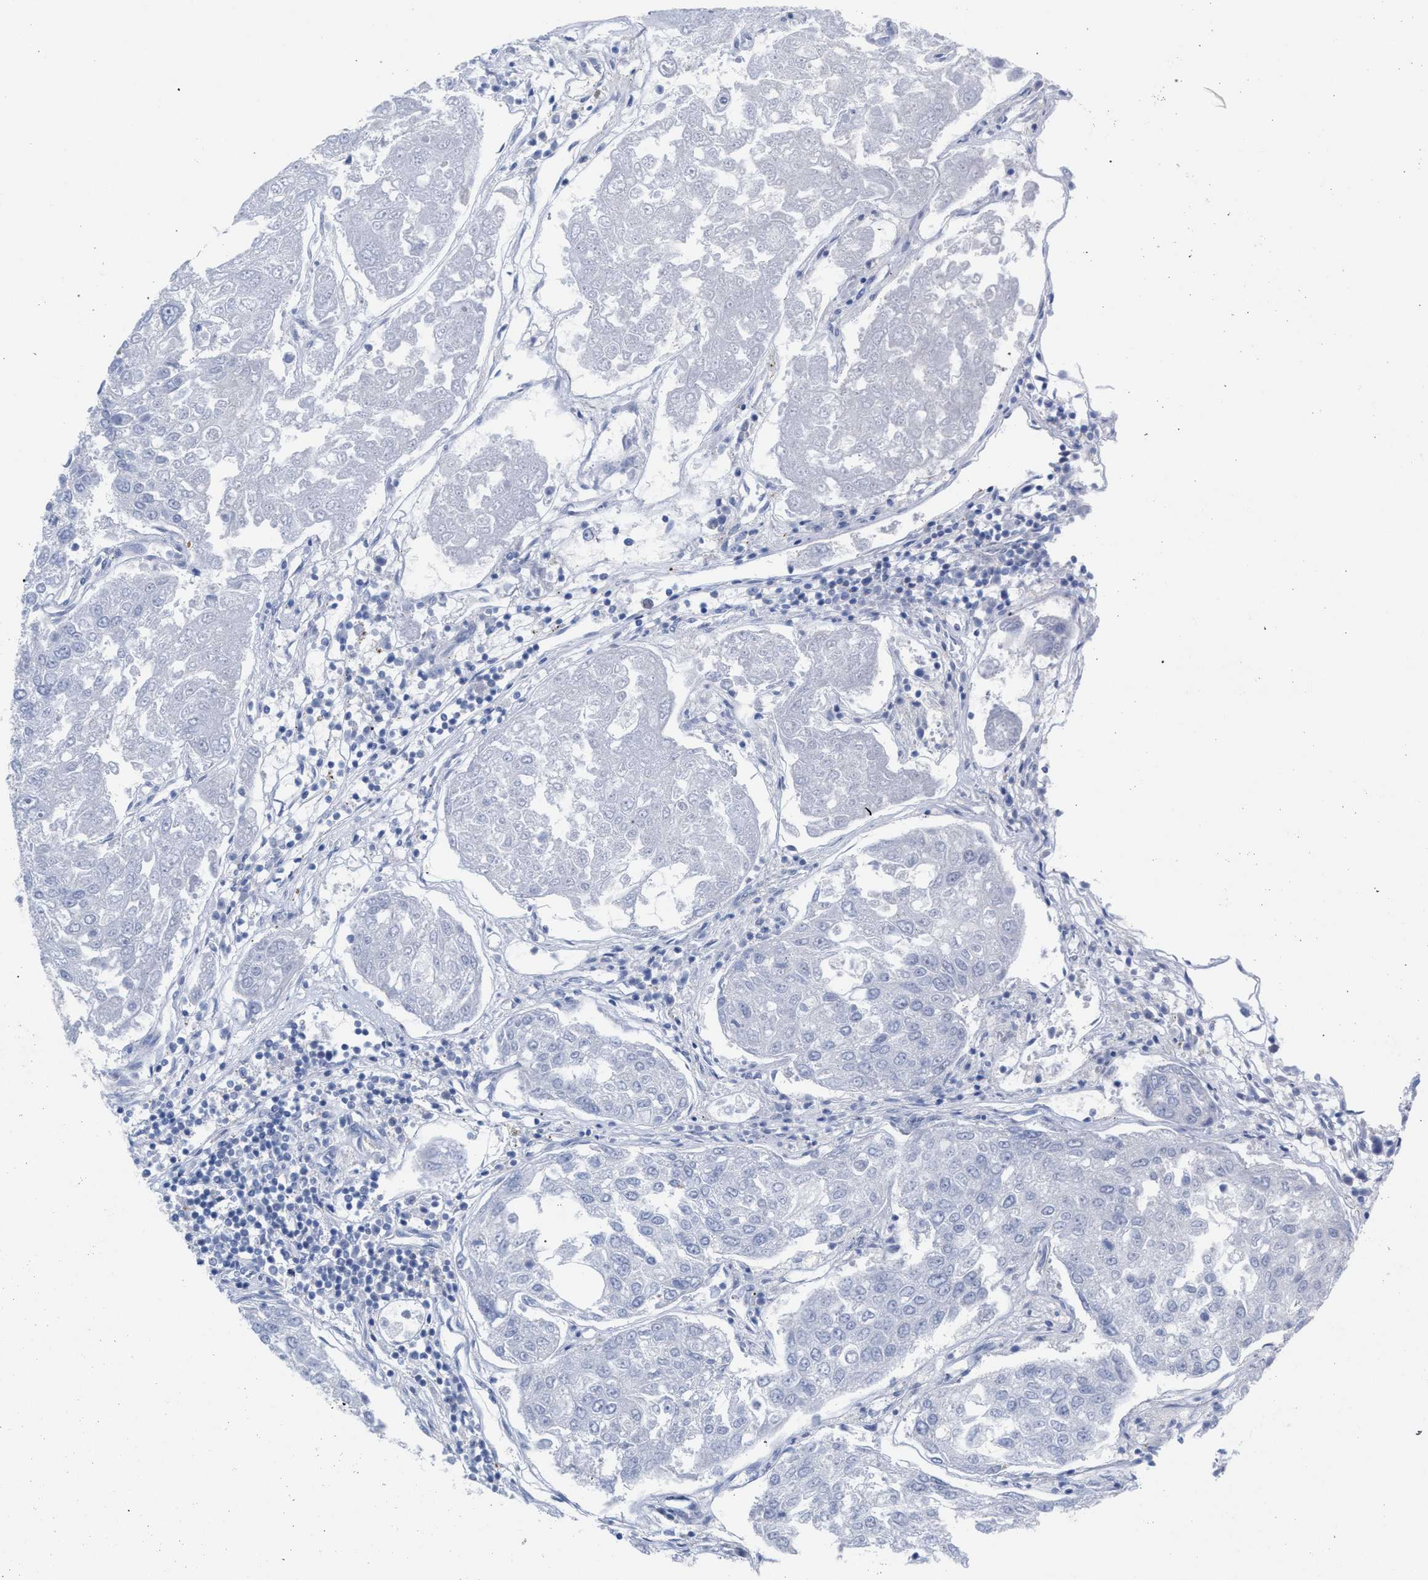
{"staining": {"intensity": "negative", "quantity": "none", "location": "none"}, "tissue": "urothelial cancer", "cell_type": "Tumor cells", "image_type": "cancer", "snomed": [{"axis": "morphology", "description": "Urothelial carcinoma, High grade"}, {"axis": "topography", "description": "Lymph node"}, {"axis": "topography", "description": "Urinary bladder"}], "caption": "Tumor cells are negative for protein expression in human urothelial cancer.", "gene": "FHOD3", "patient": {"sex": "male", "age": 51}}